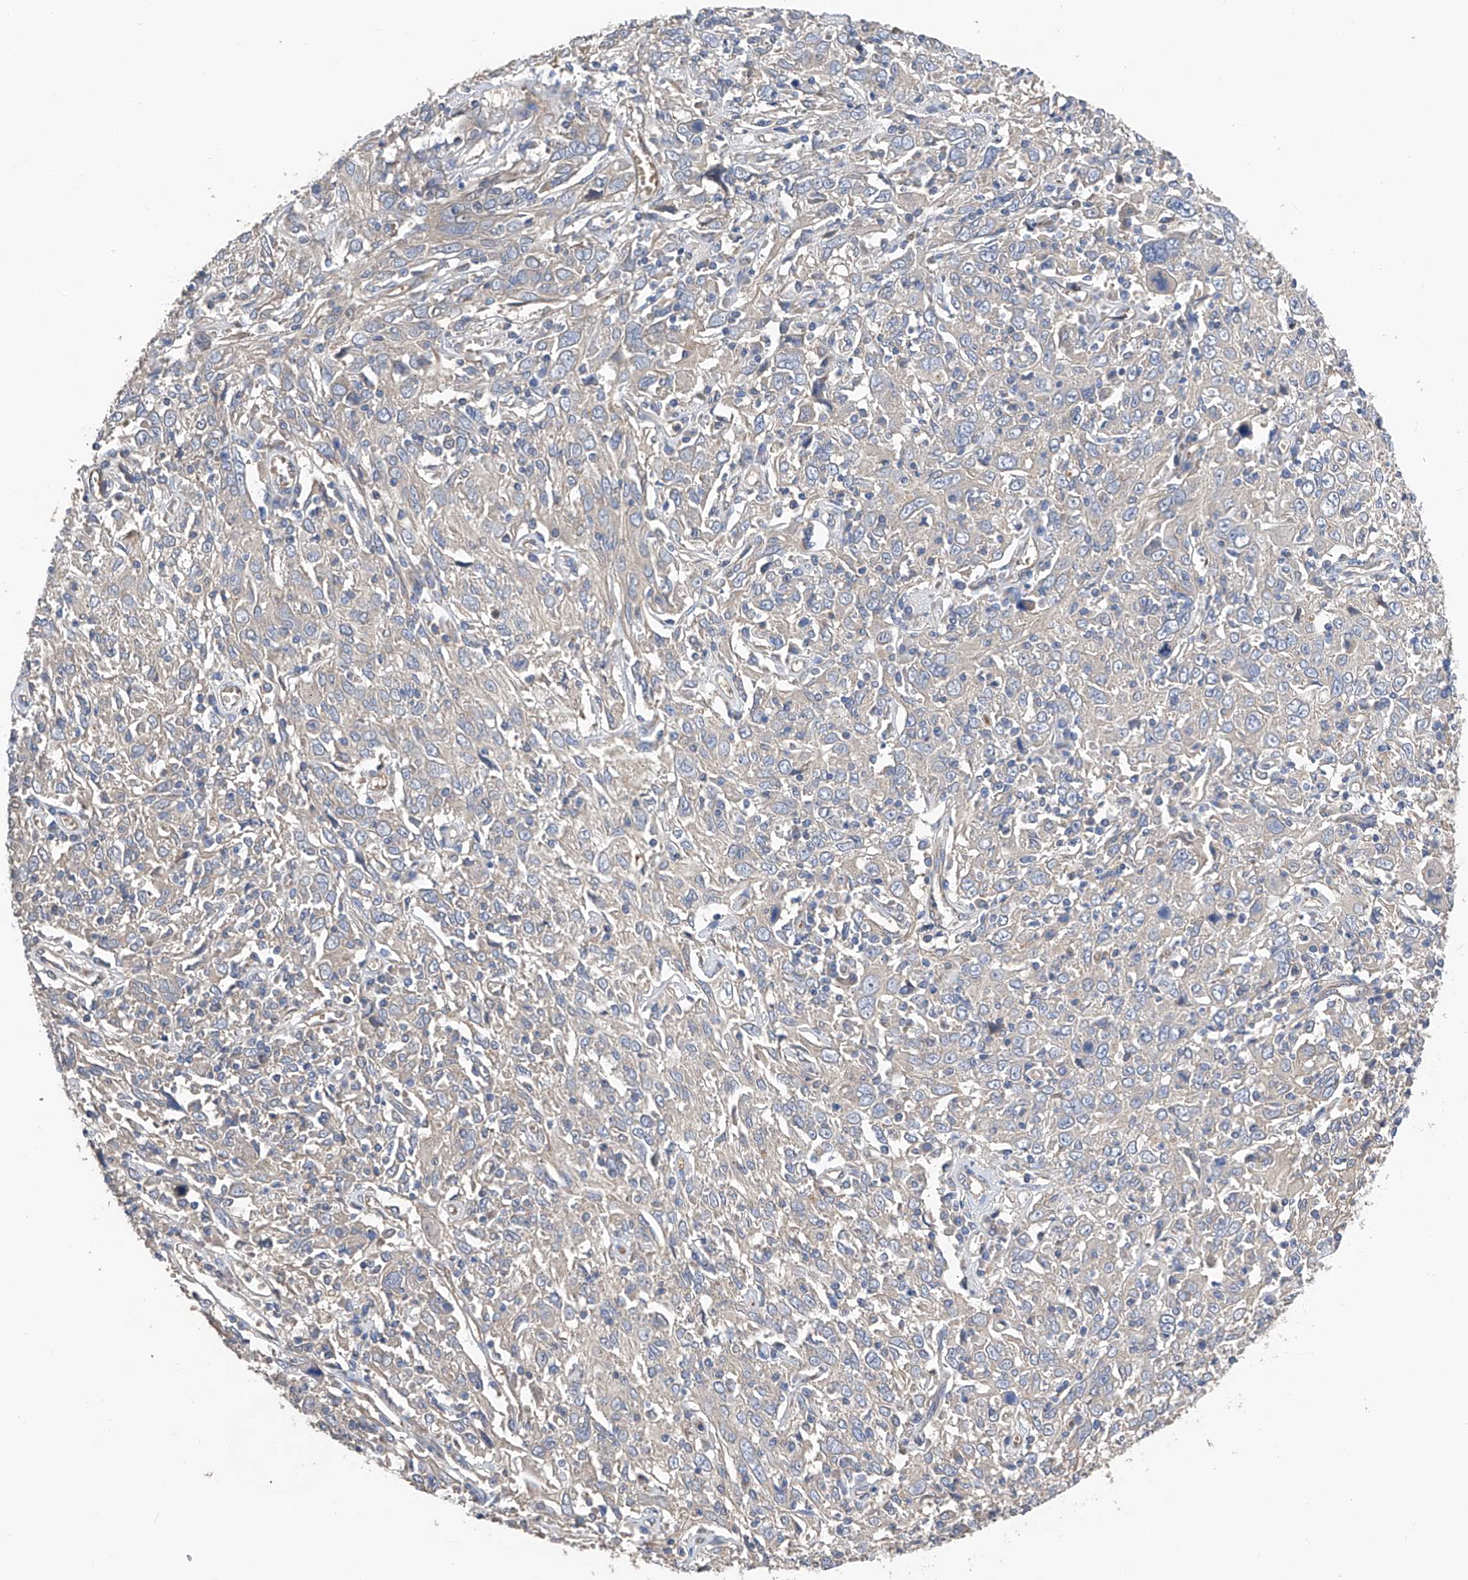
{"staining": {"intensity": "negative", "quantity": "none", "location": "none"}, "tissue": "cervical cancer", "cell_type": "Tumor cells", "image_type": "cancer", "snomed": [{"axis": "morphology", "description": "Squamous cell carcinoma, NOS"}, {"axis": "topography", "description": "Cervix"}], "caption": "This is an IHC image of squamous cell carcinoma (cervical). There is no positivity in tumor cells.", "gene": "PTK2", "patient": {"sex": "female", "age": 46}}